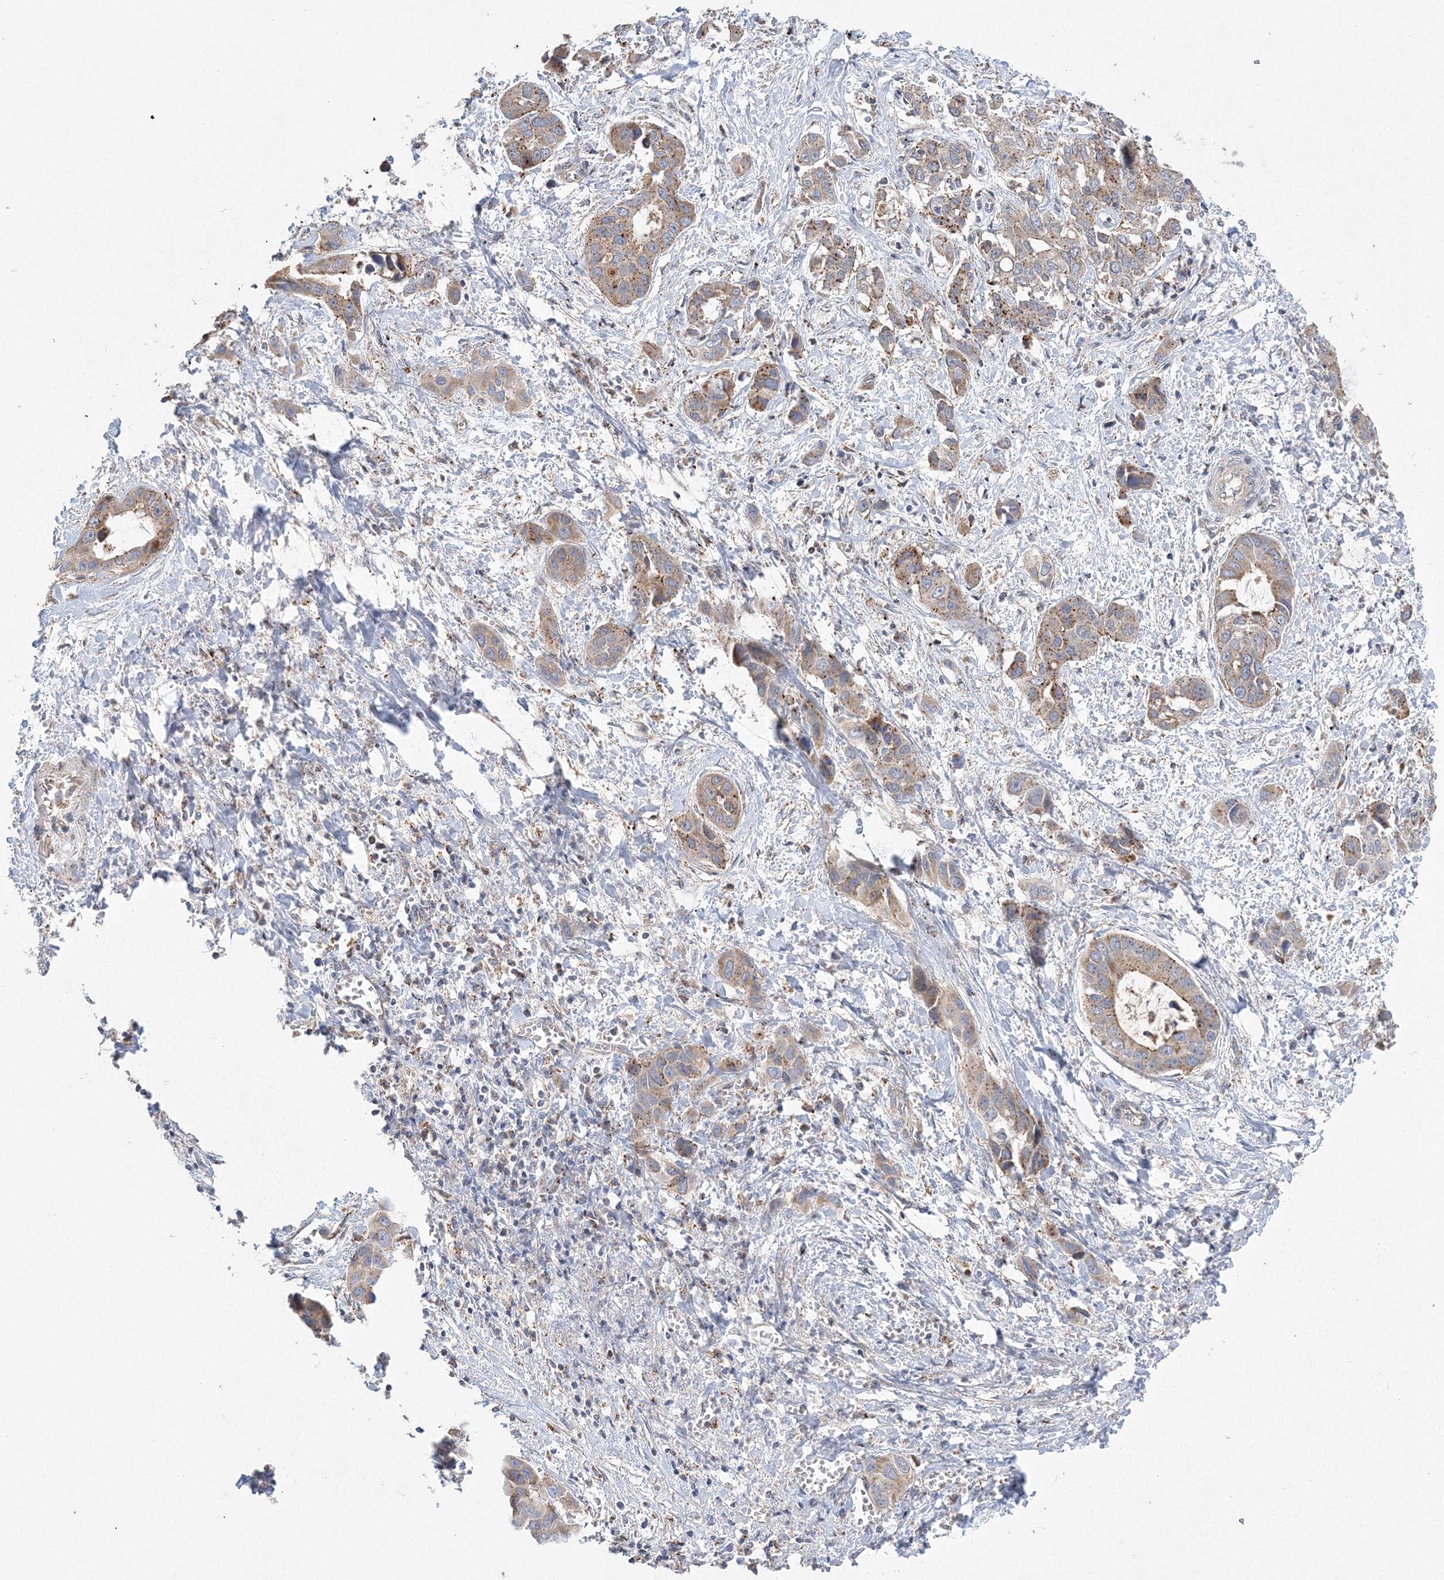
{"staining": {"intensity": "moderate", "quantity": ">75%", "location": "cytoplasmic/membranous"}, "tissue": "liver cancer", "cell_type": "Tumor cells", "image_type": "cancer", "snomed": [{"axis": "morphology", "description": "Cholangiocarcinoma"}, {"axis": "topography", "description": "Liver"}], "caption": "Liver cancer (cholangiocarcinoma) stained with IHC displays moderate cytoplasmic/membranous staining in about >75% of tumor cells.", "gene": "AASDH", "patient": {"sex": "female", "age": 52}}